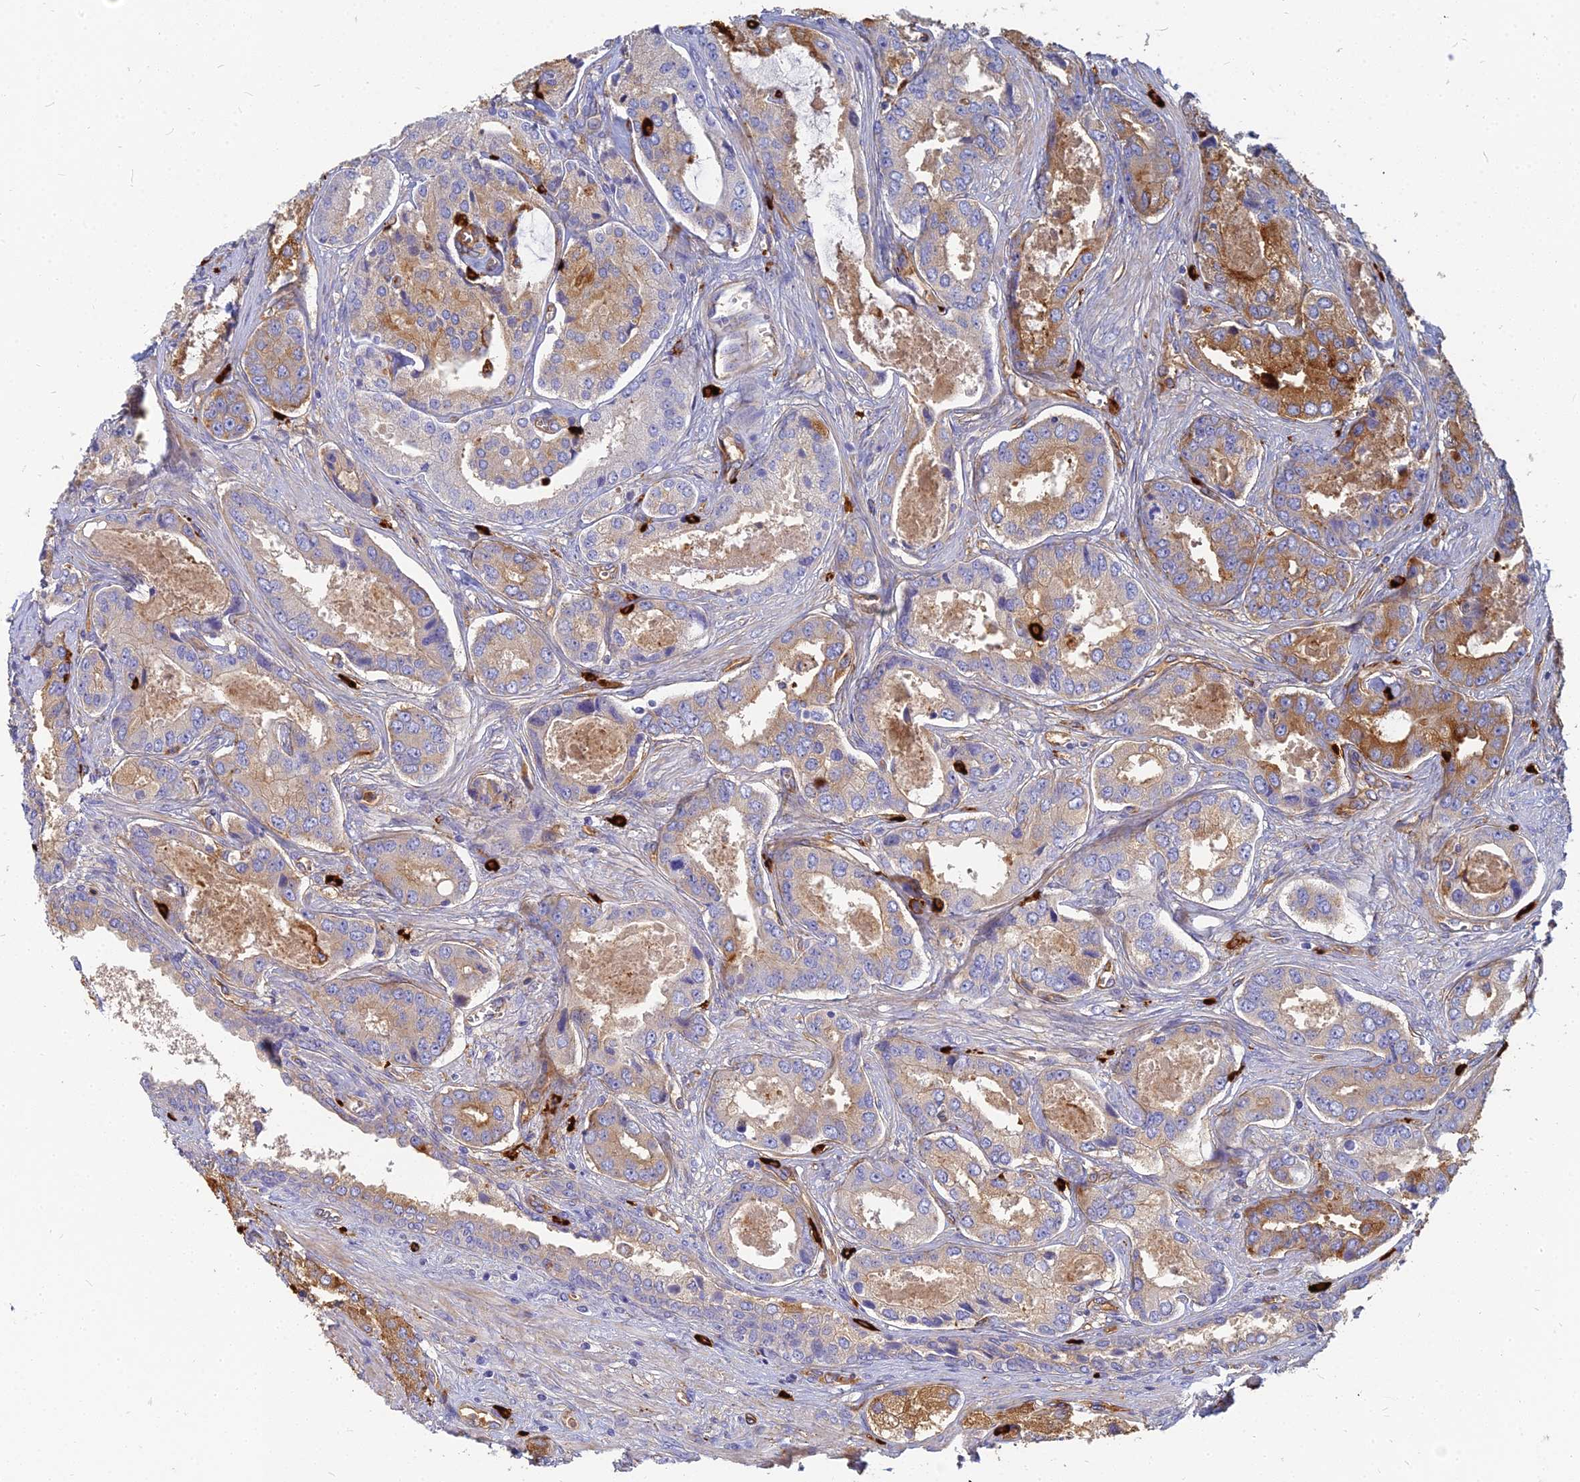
{"staining": {"intensity": "moderate", "quantity": ">75%", "location": "cytoplasmic/membranous"}, "tissue": "prostate cancer", "cell_type": "Tumor cells", "image_type": "cancer", "snomed": [{"axis": "morphology", "description": "Adenocarcinoma, Low grade"}, {"axis": "topography", "description": "Prostate"}], "caption": "Immunohistochemical staining of human prostate cancer (low-grade adenocarcinoma) displays moderate cytoplasmic/membranous protein expression in approximately >75% of tumor cells. The protein is stained brown, and the nuclei are stained in blue (DAB IHC with brightfield microscopy, high magnification).", "gene": "VAT1", "patient": {"sex": "male", "age": 68}}